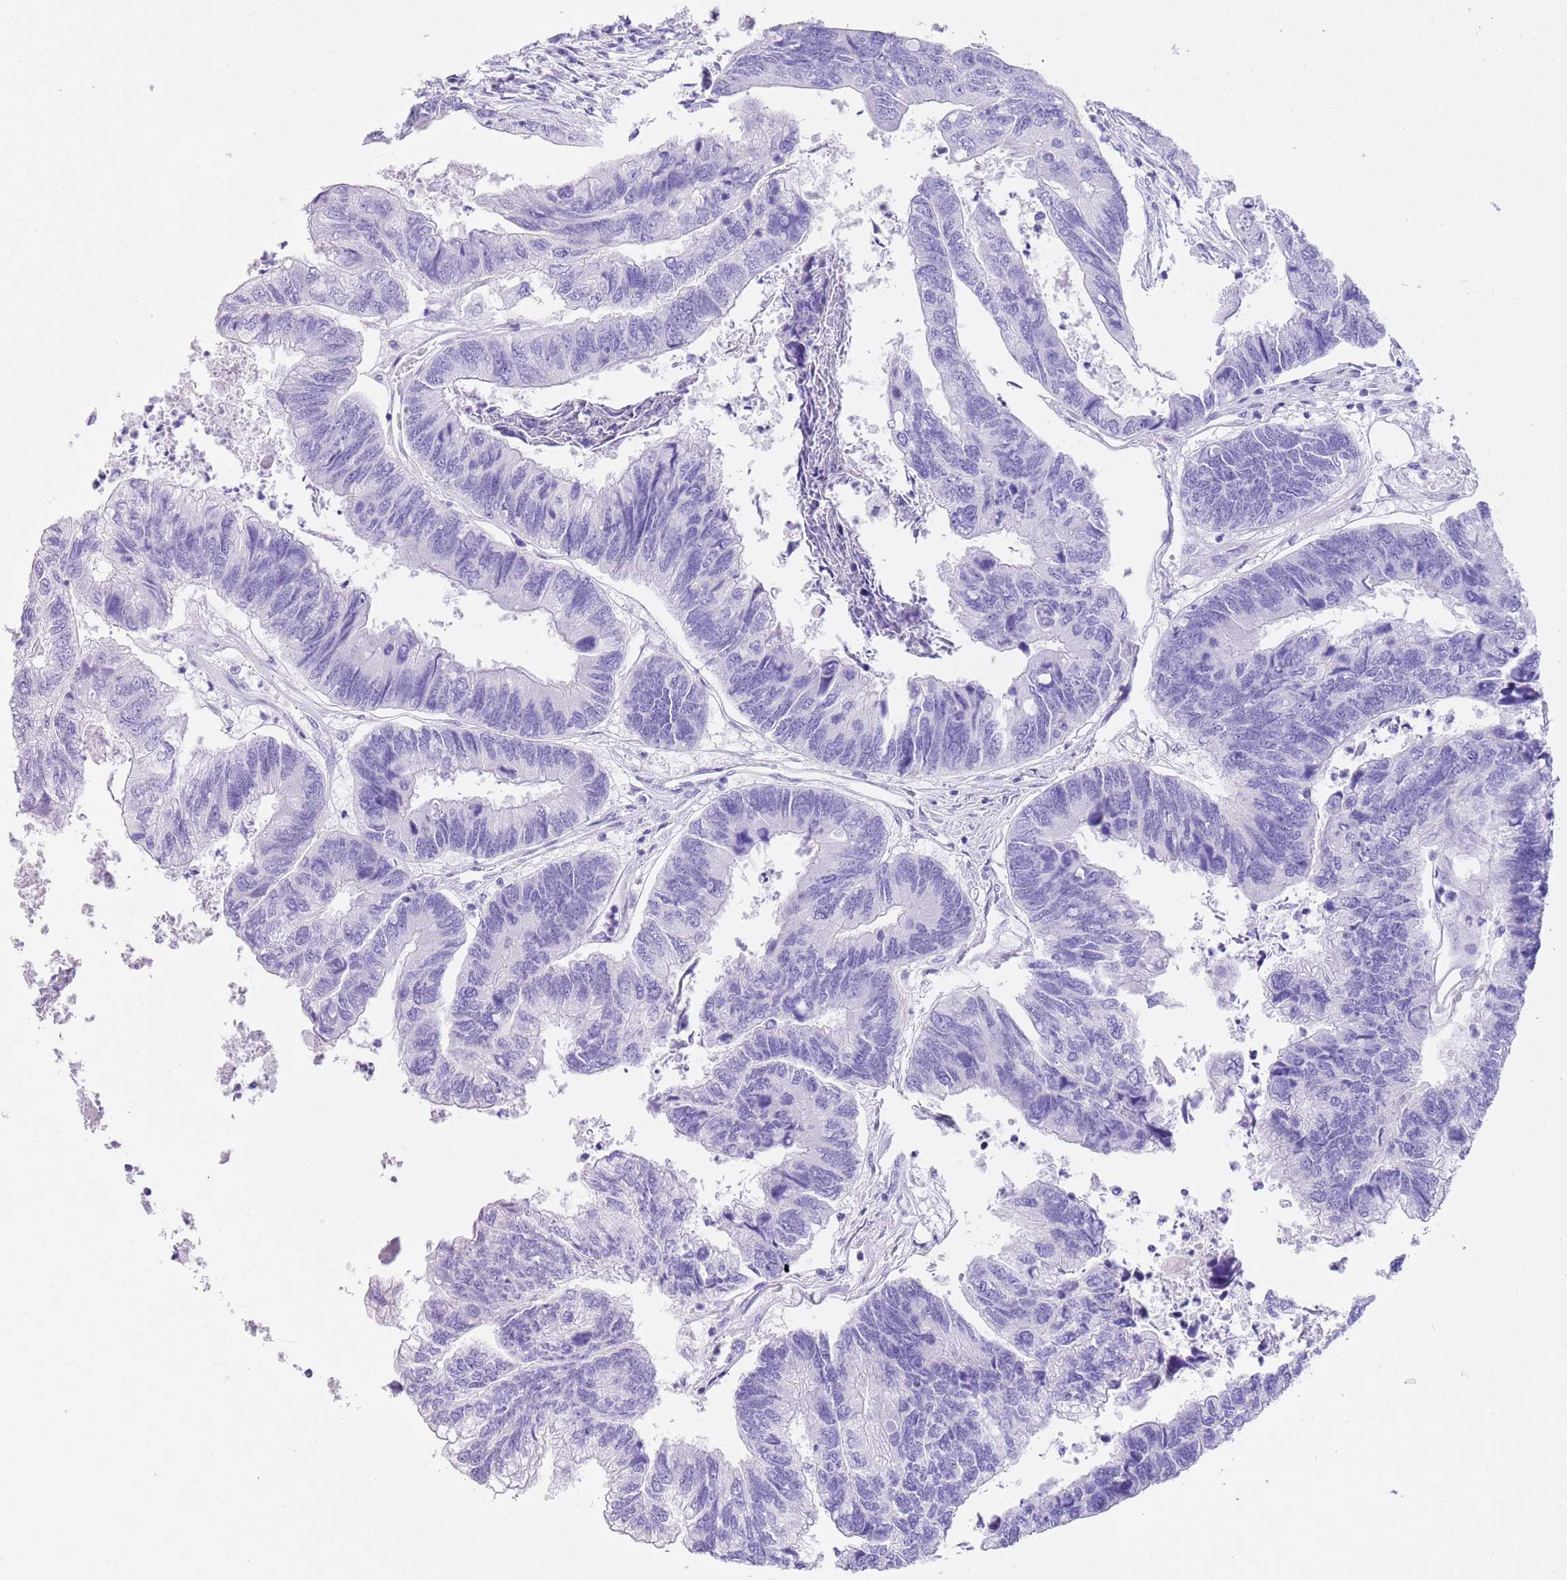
{"staining": {"intensity": "negative", "quantity": "none", "location": "none"}, "tissue": "colorectal cancer", "cell_type": "Tumor cells", "image_type": "cancer", "snomed": [{"axis": "morphology", "description": "Adenocarcinoma, NOS"}, {"axis": "topography", "description": "Colon"}], "caption": "Immunohistochemical staining of colorectal cancer displays no significant staining in tumor cells. (DAB (3,3'-diaminobenzidine) immunohistochemistry (IHC), high magnification).", "gene": "TMEM185B", "patient": {"sex": "female", "age": 67}}